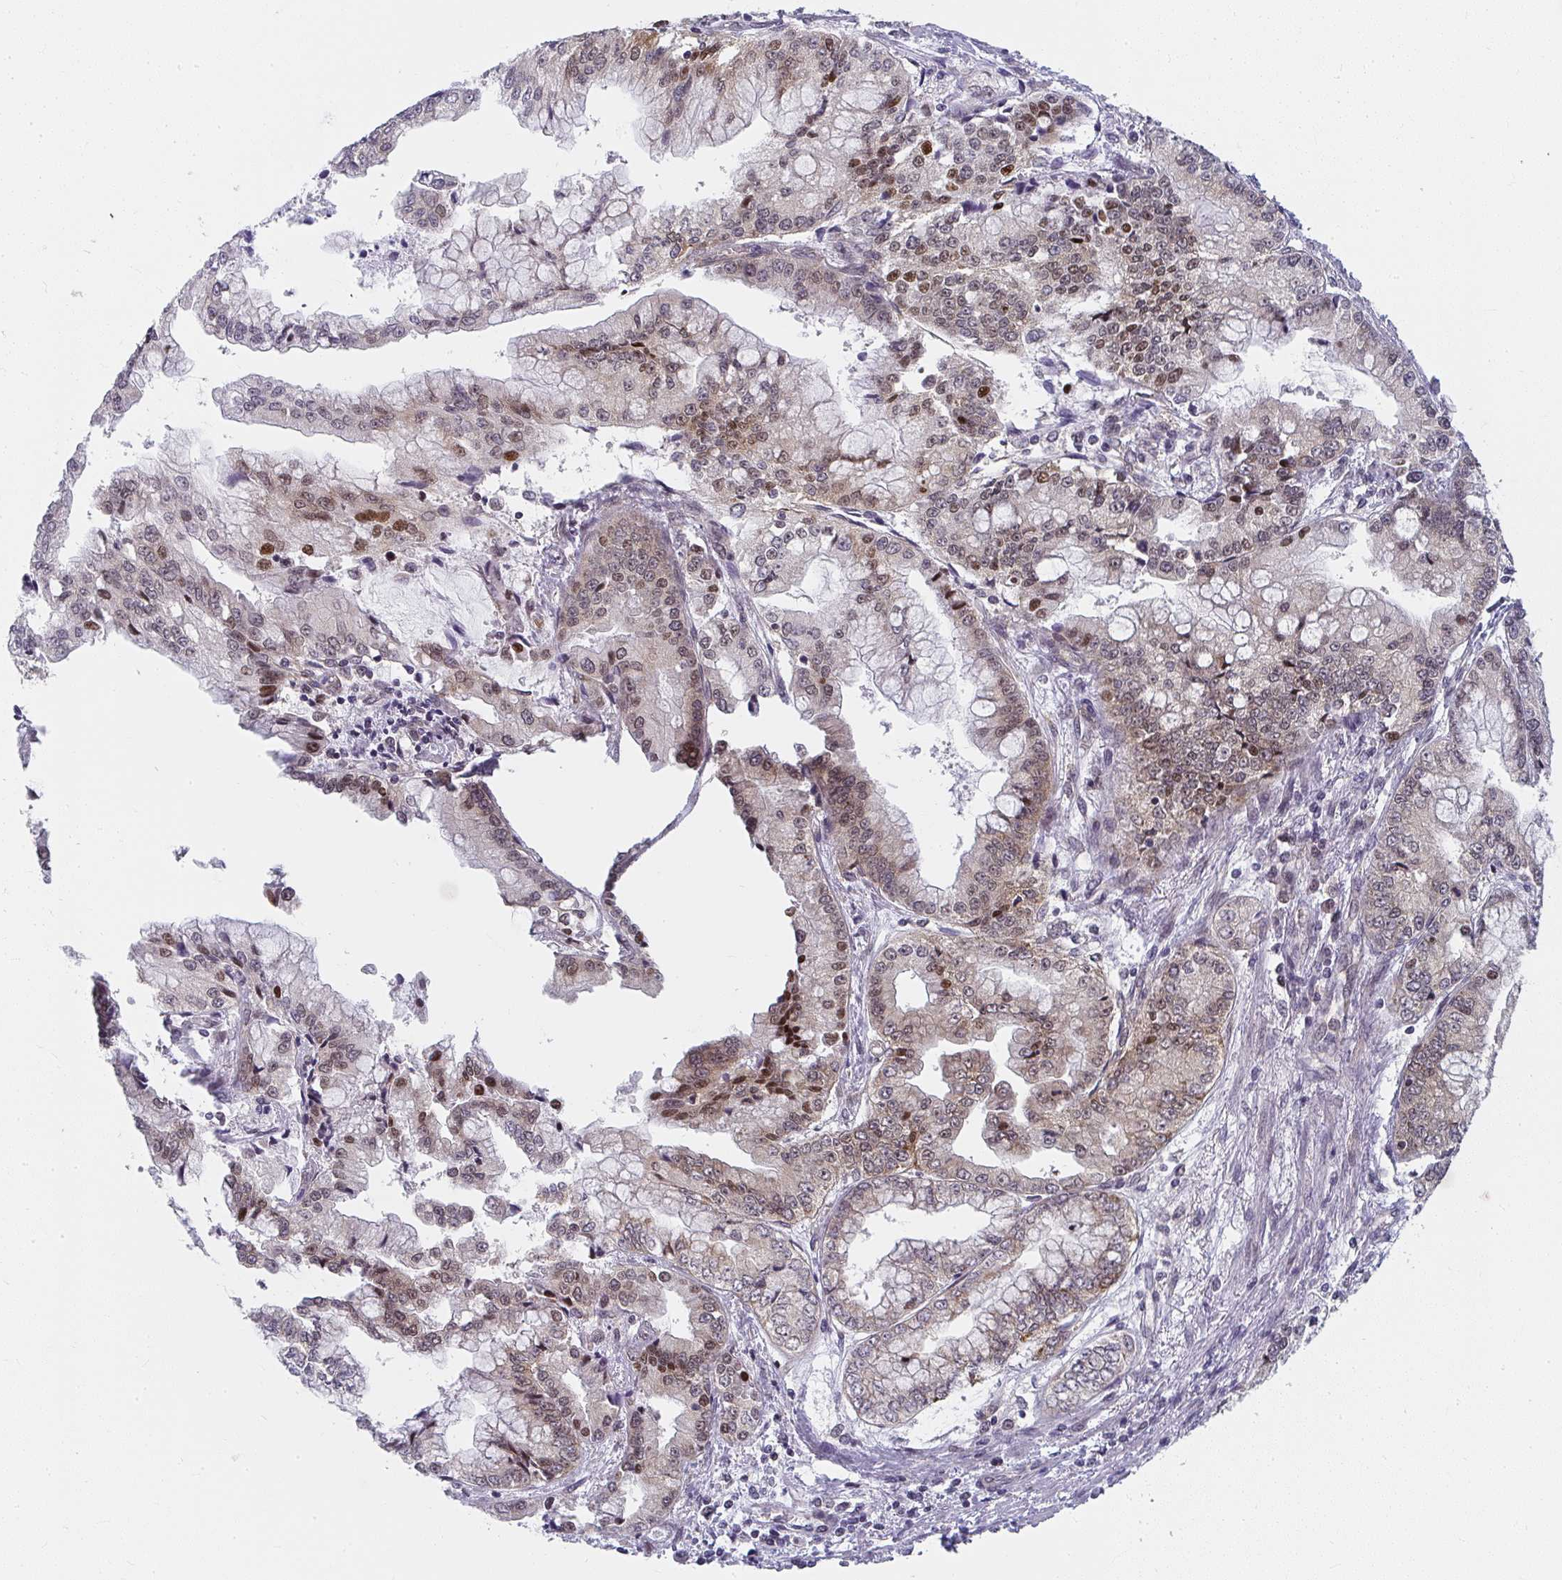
{"staining": {"intensity": "moderate", "quantity": "<25%", "location": "nuclear"}, "tissue": "stomach cancer", "cell_type": "Tumor cells", "image_type": "cancer", "snomed": [{"axis": "morphology", "description": "Adenocarcinoma, NOS"}, {"axis": "topography", "description": "Stomach, upper"}], "caption": "The histopathology image demonstrates staining of stomach cancer (adenocarcinoma), revealing moderate nuclear protein positivity (brown color) within tumor cells. The protein is shown in brown color, while the nuclei are stained blue.", "gene": "SYNCRIP", "patient": {"sex": "female", "age": 74}}